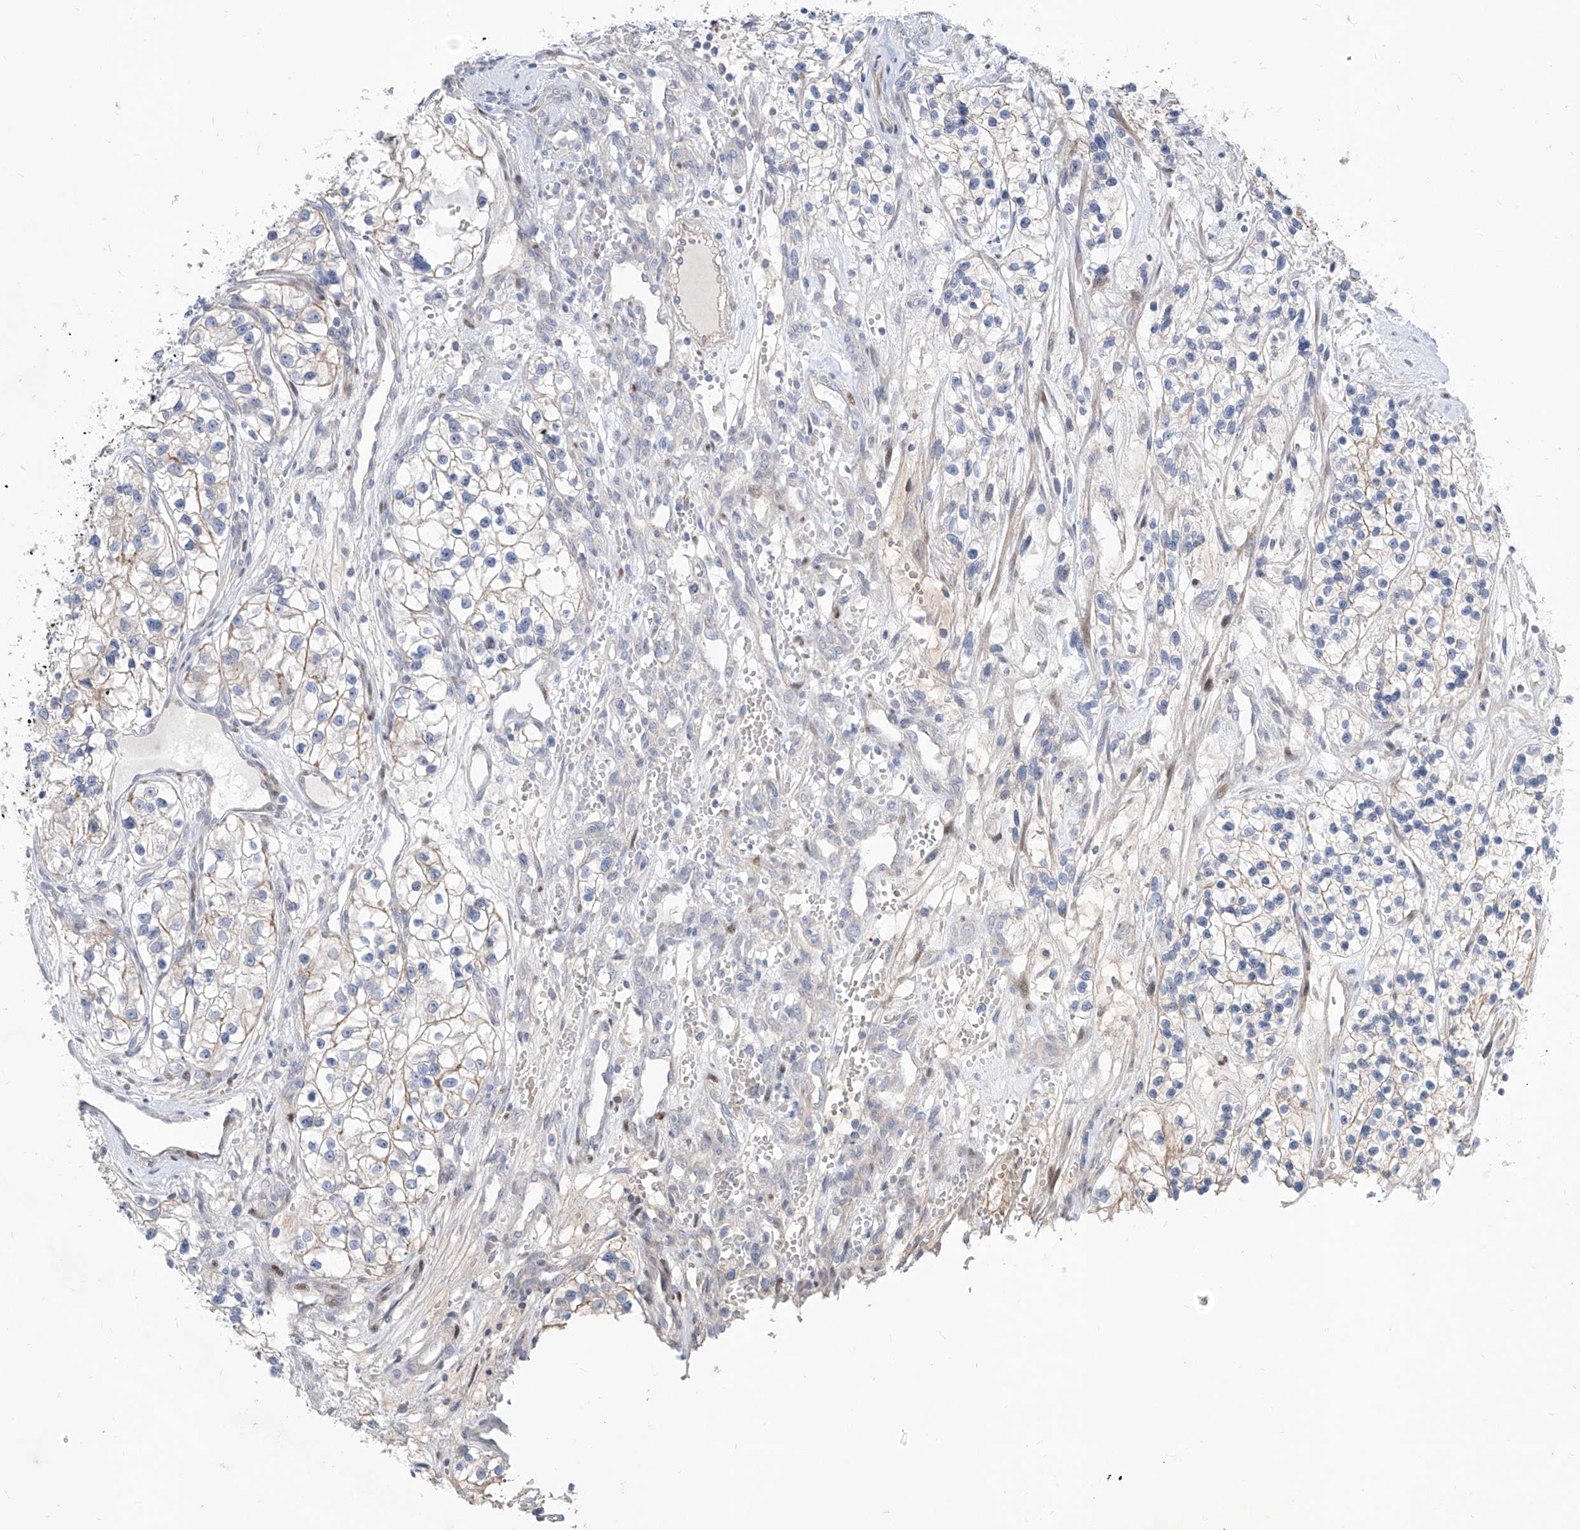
{"staining": {"intensity": "negative", "quantity": "none", "location": "none"}, "tissue": "renal cancer", "cell_type": "Tumor cells", "image_type": "cancer", "snomed": [{"axis": "morphology", "description": "Adenocarcinoma, NOS"}, {"axis": "topography", "description": "Kidney"}], "caption": "Immunohistochemistry (IHC) micrograph of neoplastic tissue: human renal cancer (adenocarcinoma) stained with DAB (3,3'-diaminobenzidine) reveals no significant protein expression in tumor cells. The staining is performed using DAB brown chromogen with nuclei counter-stained in using hematoxylin.", "gene": "LRRC1", "patient": {"sex": "female", "age": 57}}